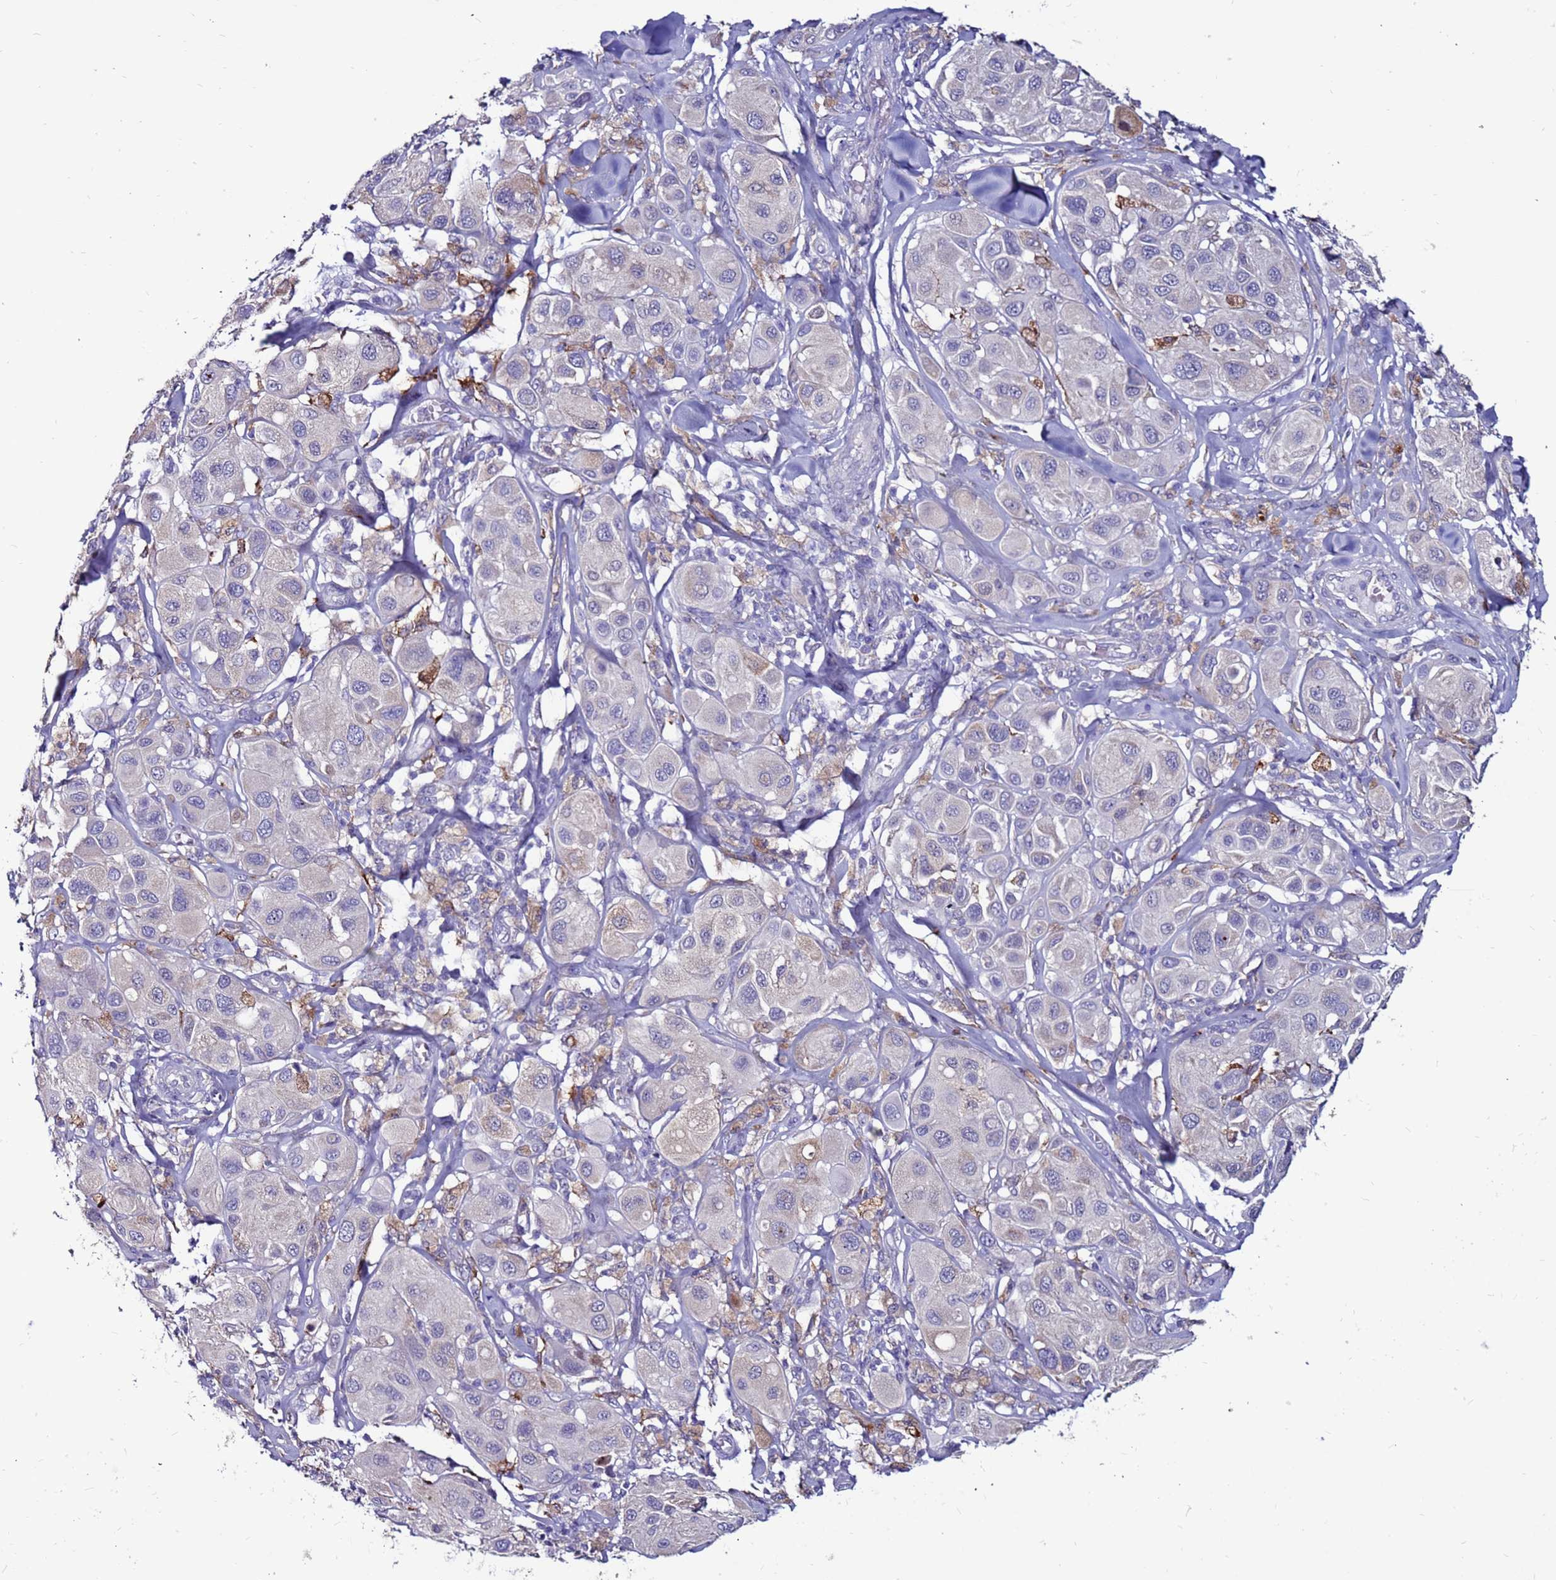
{"staining": {"intensity": "weak", "quantity": "<25%", "location": "cytoplasmic/membranous"}, "tissue": "melanoma", "cell_type": "Tumor cells", "image_type": "cancer", "snomed": [{"axis": "morphology", "description": "Malignant melanoma, Metastatic site"}, {"axis": "topography", "description": "Skin"}], "caption": "Human malignant melanoma (metastatic site) stained for a protein using IHC shows no positivity in tumor cells.", "gene": "SLC44A3", "patient": {"sex": "male", "age": 41}}